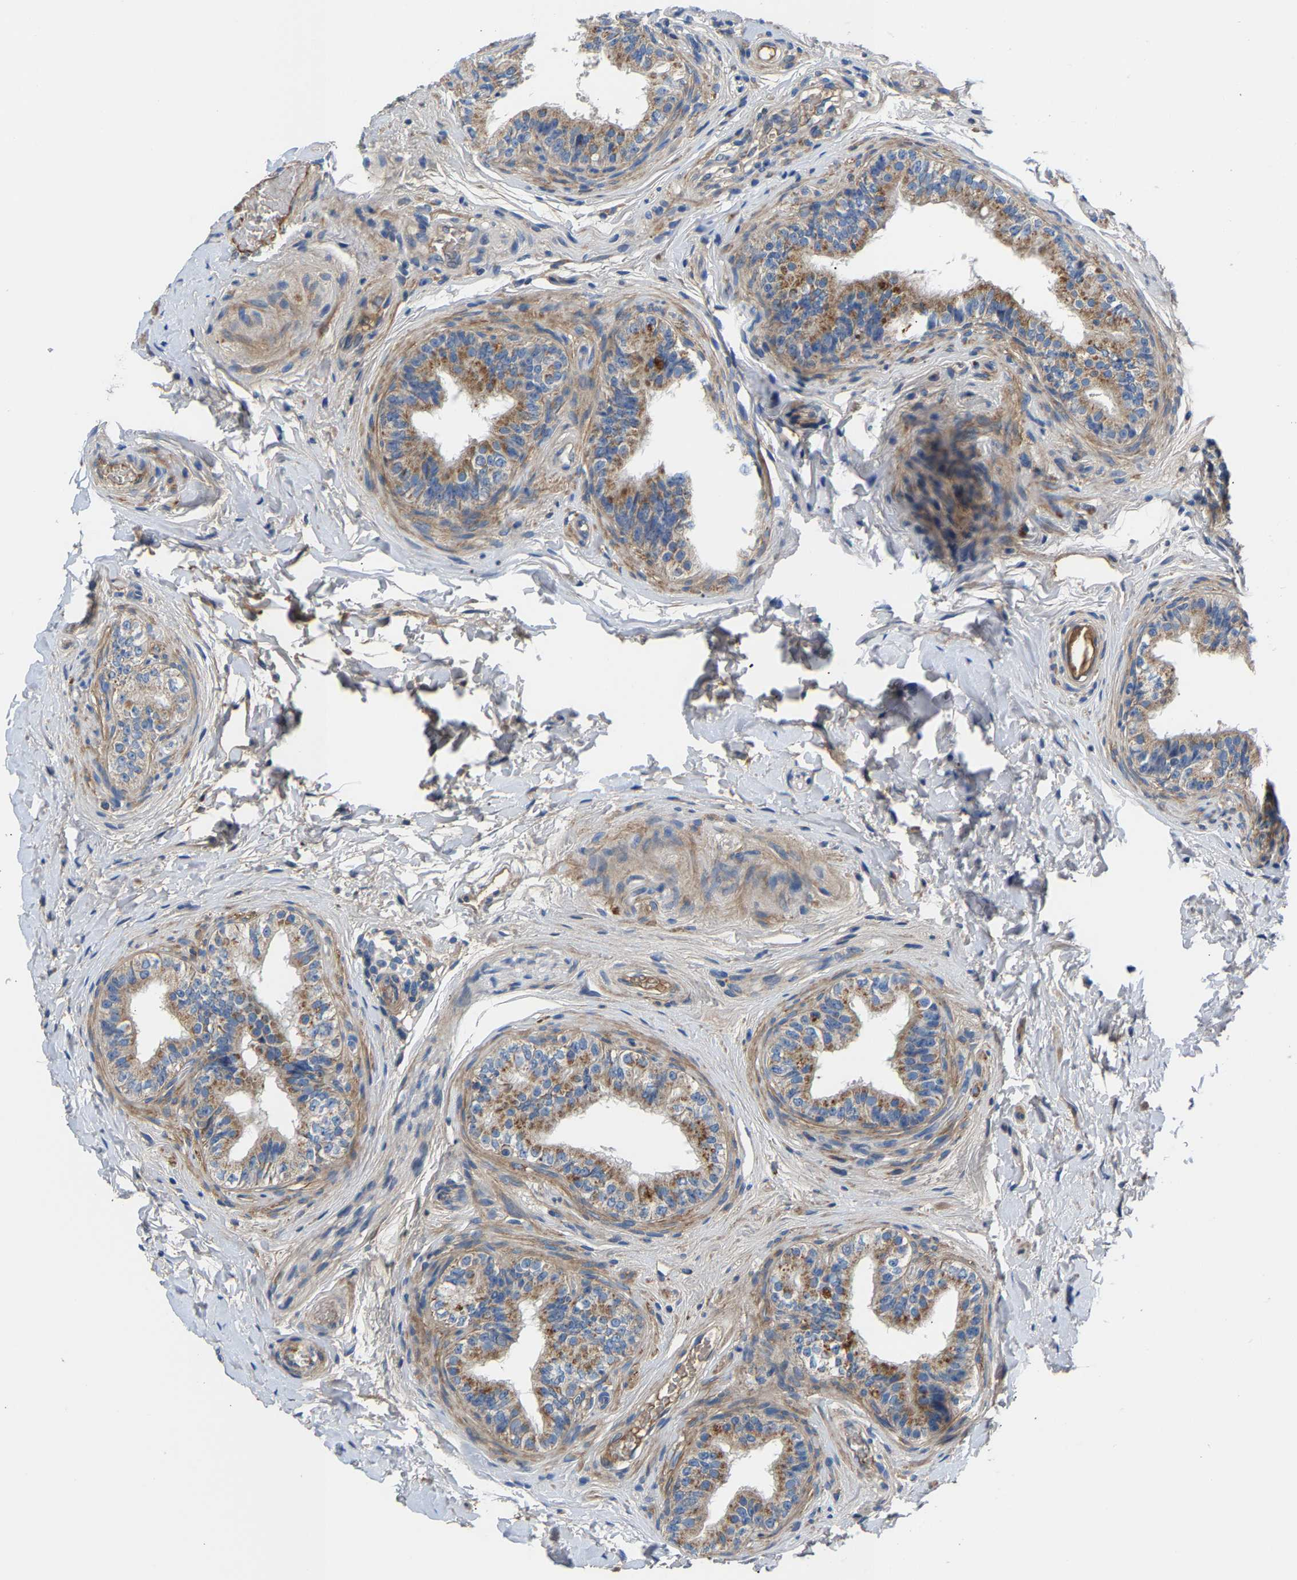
{"staining": {"intensity": "moderate", "quantity": "25%-75%", "location": "cytoplasmic/membranous"}, "tissue": "epididymis", "cell_type": "Glandular cells", "image_type": "normal", "snomed": [{"axis": "morphology", "description": "Normal tissue, NOS"}, {"axis": "topography", "description": "Testis"}, {"axis": "topography", "description": "Epididymis"}], "caption": "Immunohistochemical staining of benign epididymis shows 25%-75% levels of moderate cytoplasmic/membranous protein positivity in about 25%-75% of glandular cells. (IHC, brightfield microscopy, high magnification).", "gene": "CCDC171", "patient": {"sex": "male", "age": 36}}